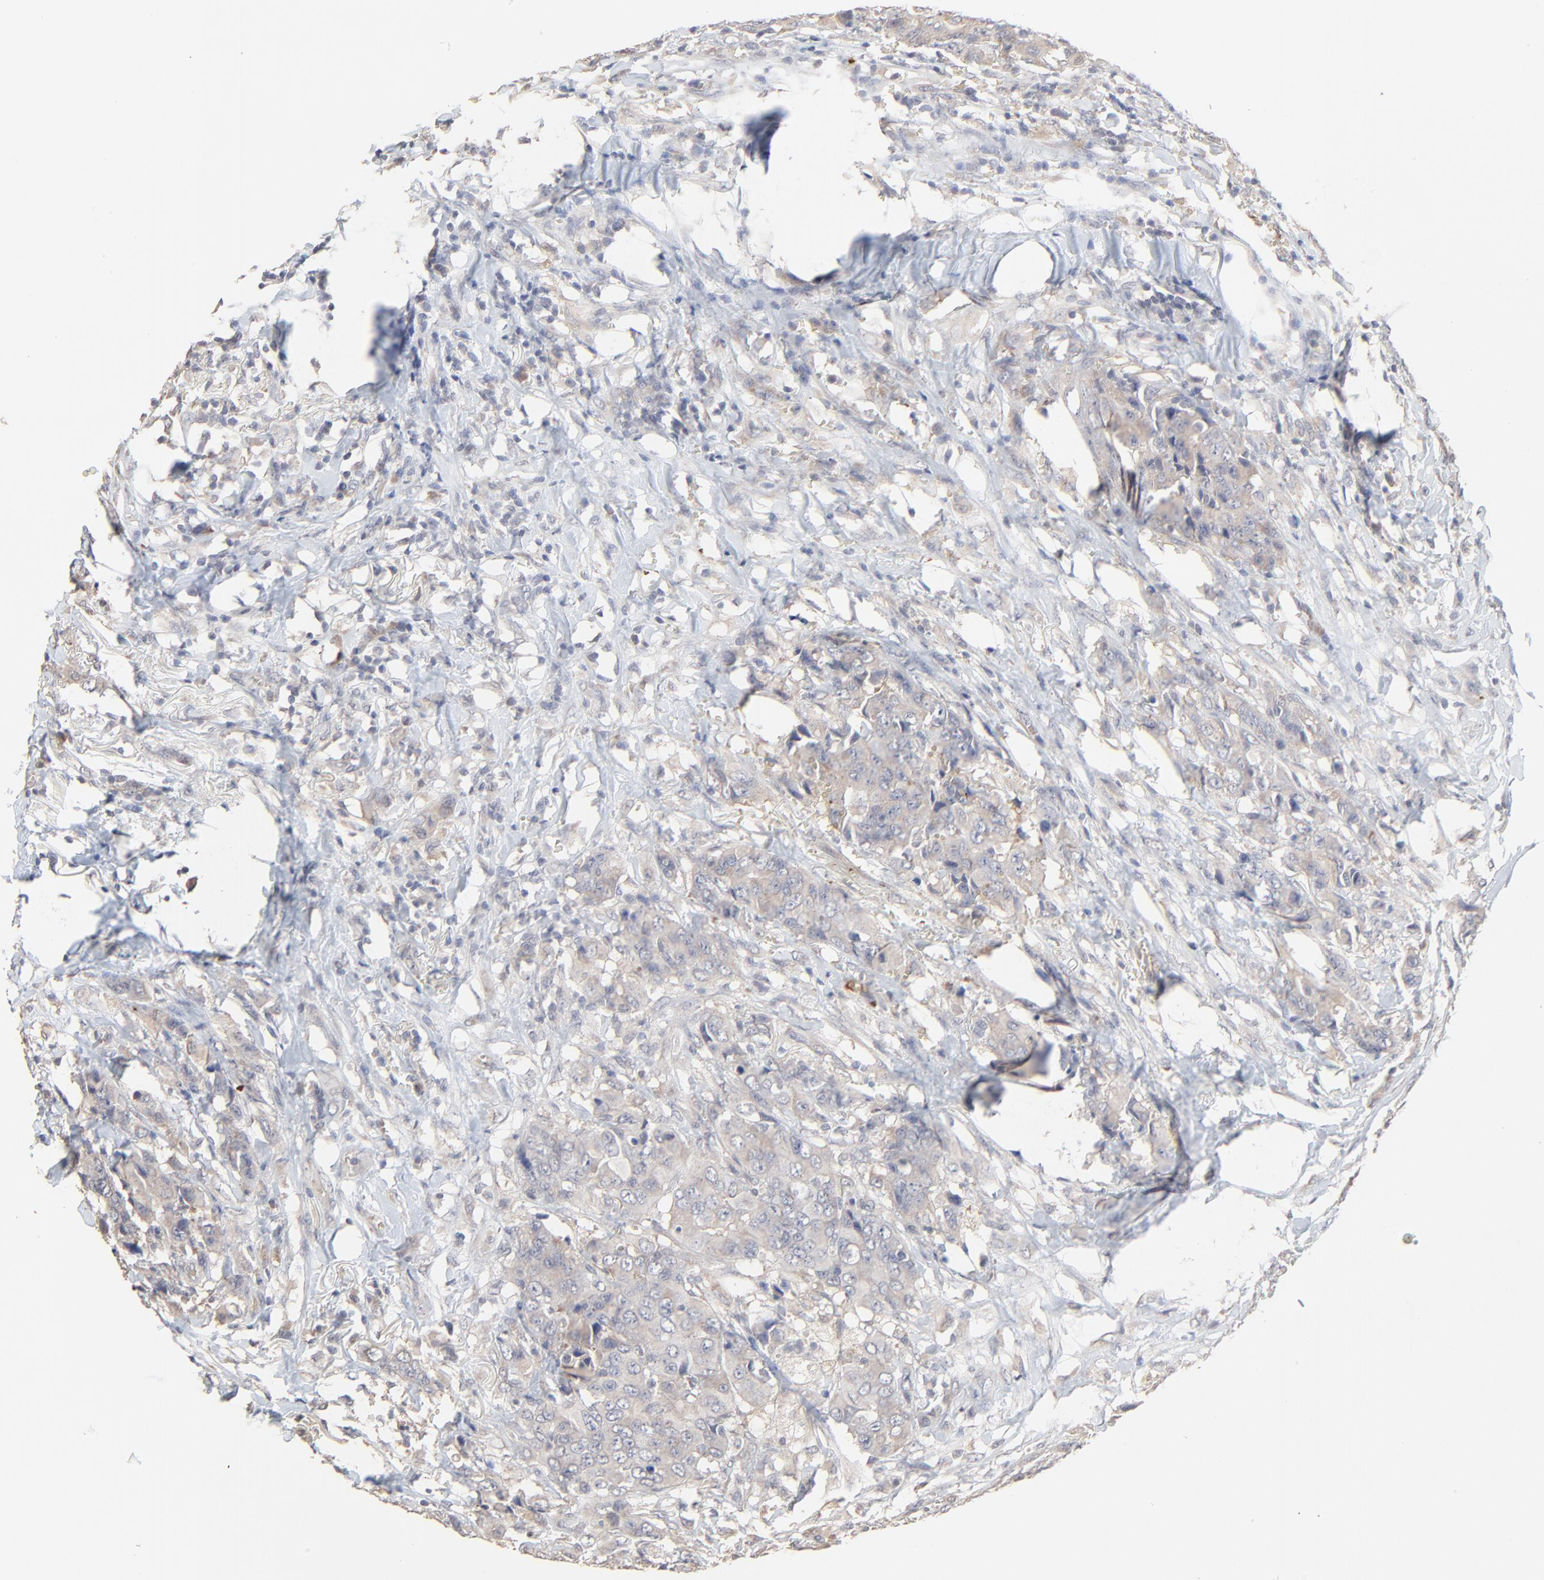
{"staining": {"intensity": "weak", "quantity": ">75%", "location": "cytoplasmic/membranous"}, "tissue": "breast cancer", "cell_type": "Tumor cells", "image_type": "cancer", "snomed": [{"axis": "morphology", "description": "Duct carcinoma"}, {"axis": "topography", "description": "Breast"}], "caption": "Immunohistochemical staining of human breast cancer (intraductal carcinoma) exhibits low levels of weak cytoplasmic/membranous expression in about >75% of tumor cells.", "gene": "FANCB", "patient": {"sex": "female", "age": 54}}